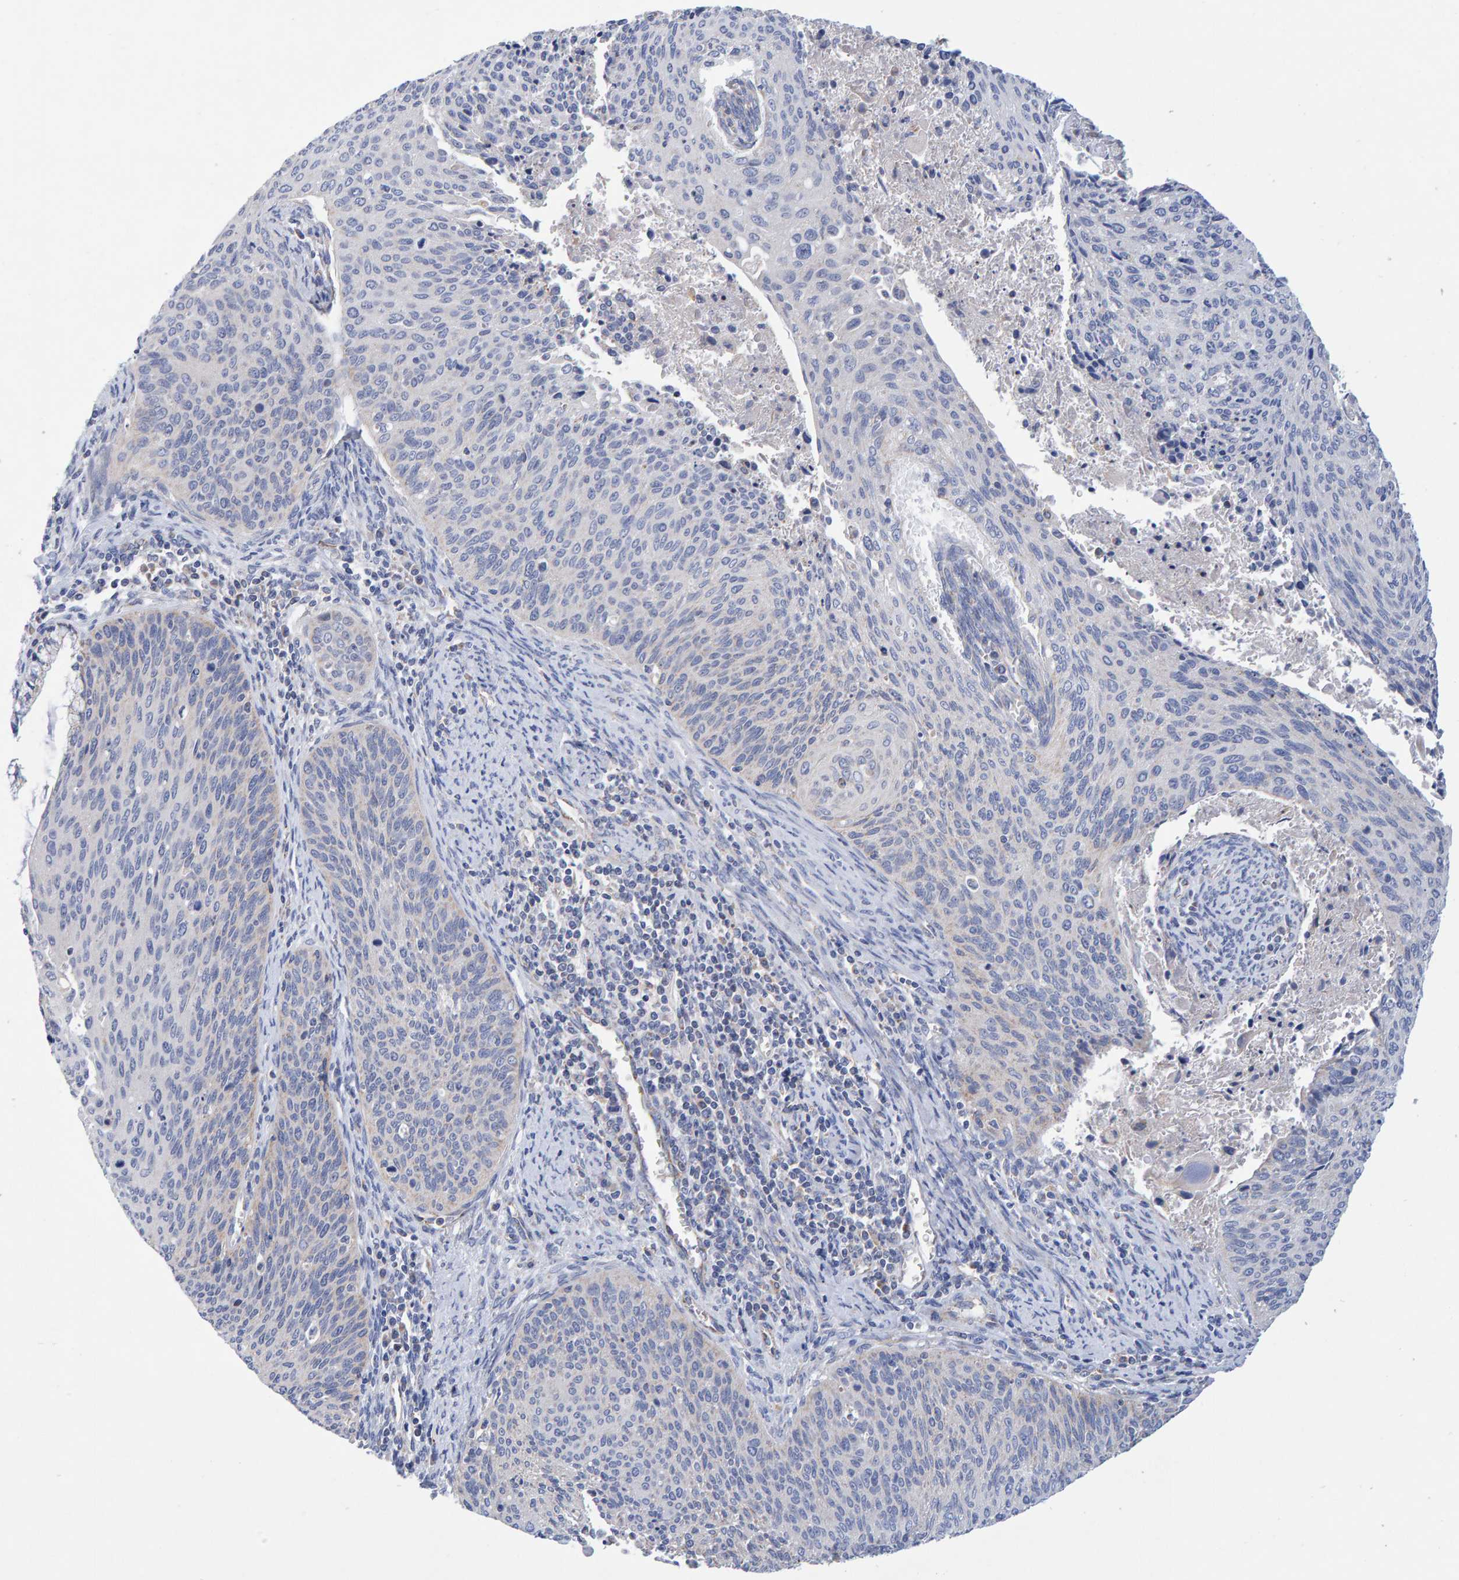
{"staining": {"intensity": "negative", "quantity": "none", "location": "none"}, "tissue": "cervical cancer", "cell_type": "Tumor cells", "image_type": "cancer", "snomed": [{"axis": "morphology", "description": "Squamous cell carcinoma, NOS"}, {"axis": "topography", "description": "Cervix"}], "caption": "Immunohistochemical staining of squamous cell carcinoma (cervical) exhibits no significant staining in tumor cells.", "gene": "EFR3A", "patient": {"sex": "female", "age": 55}}